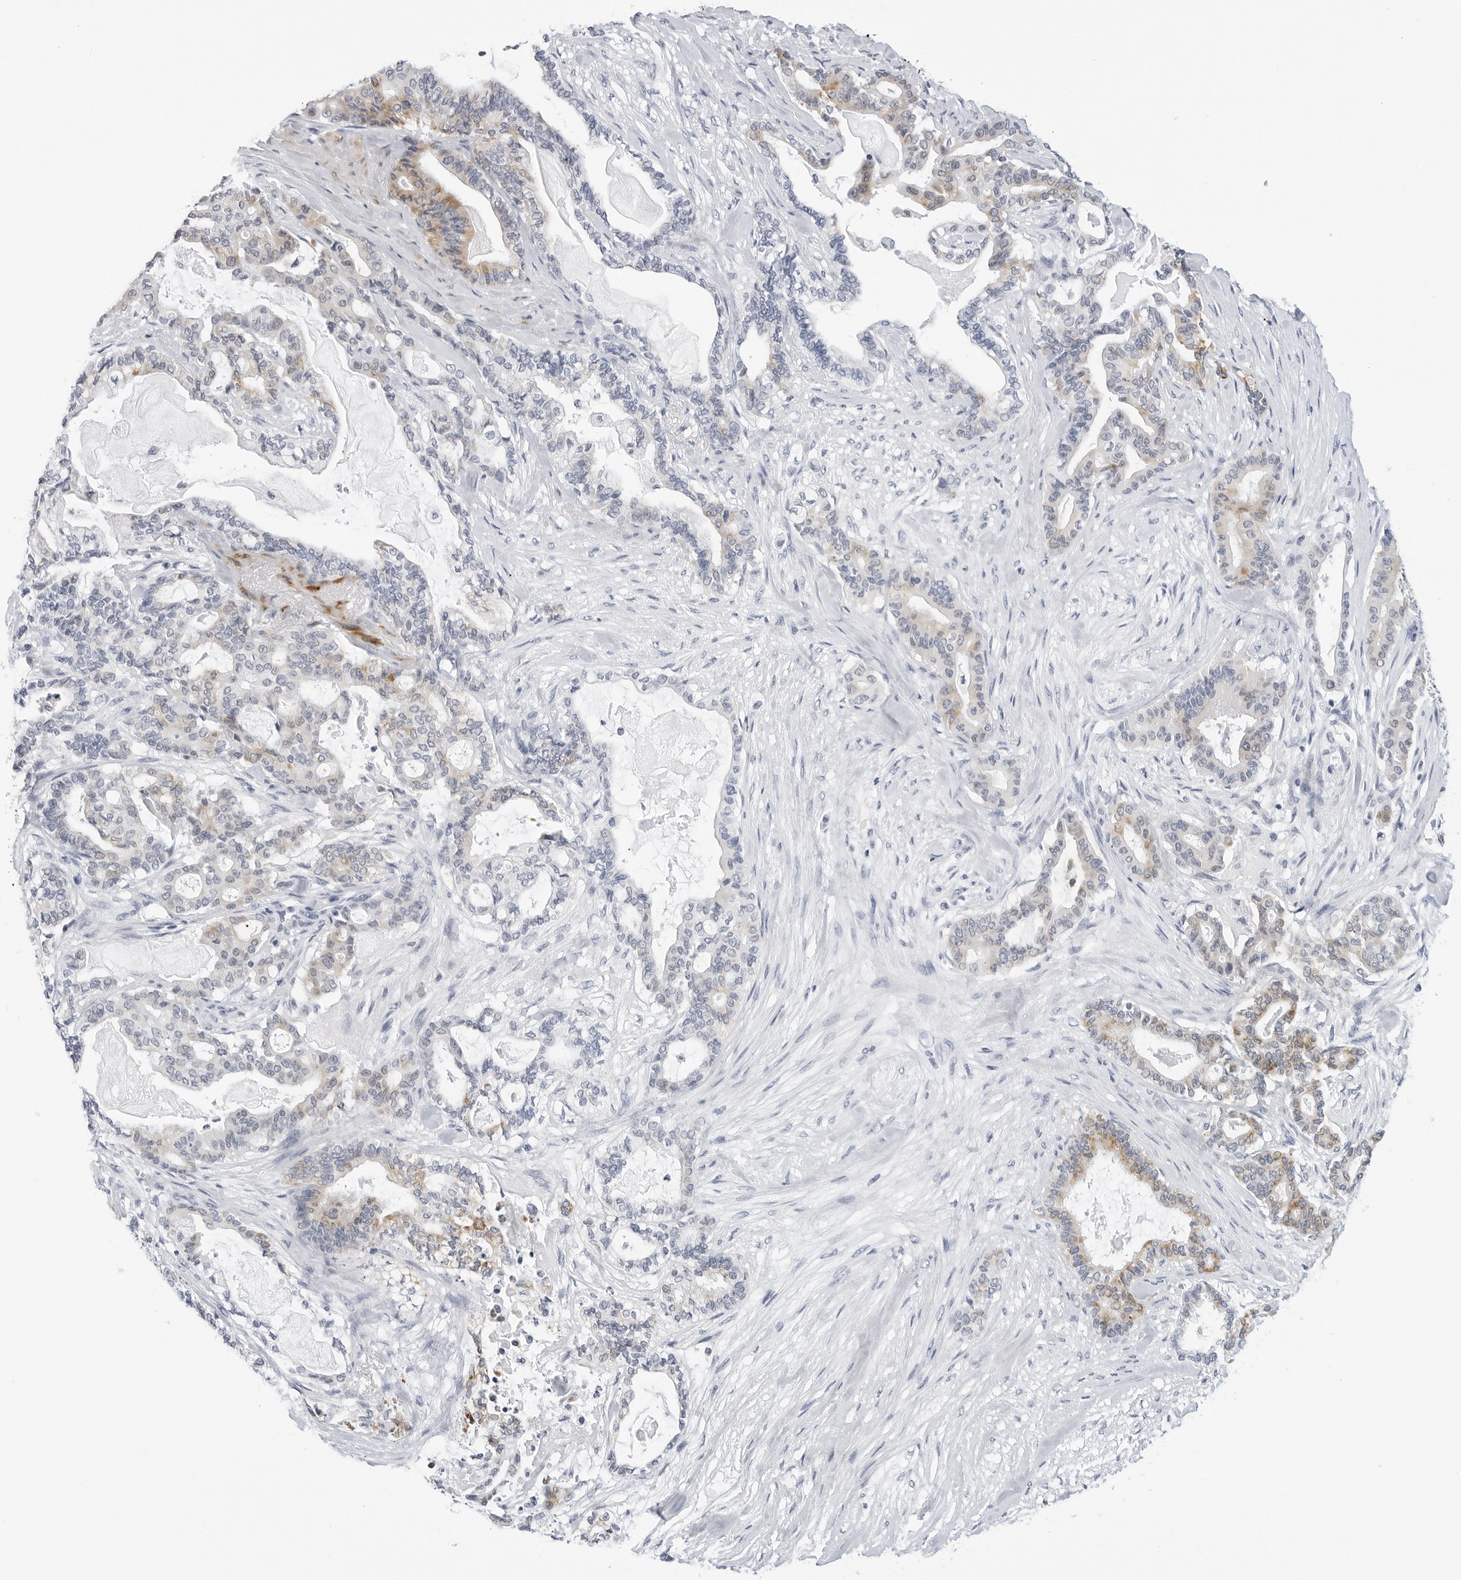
{"staining": {"intensity": "moderate", "quantity": "<25%", "location": "cytoplasmic/membranous"}, "tissue": "pancreatic cancer", "cell_type": "Tumor cells", "image_type": "cancer", "snomed": [{"axis": "morphology", "description": "Adenocarcinoma, NOS"}, {"axis": "topography", "description": "Pancreas"}], "caption": "Human pancreatic cancer stained with a protein marker exhibits moderate staining in tumor cells.", "gene": "HSPB7", "patient": {"sex": "male", "age": 63}}